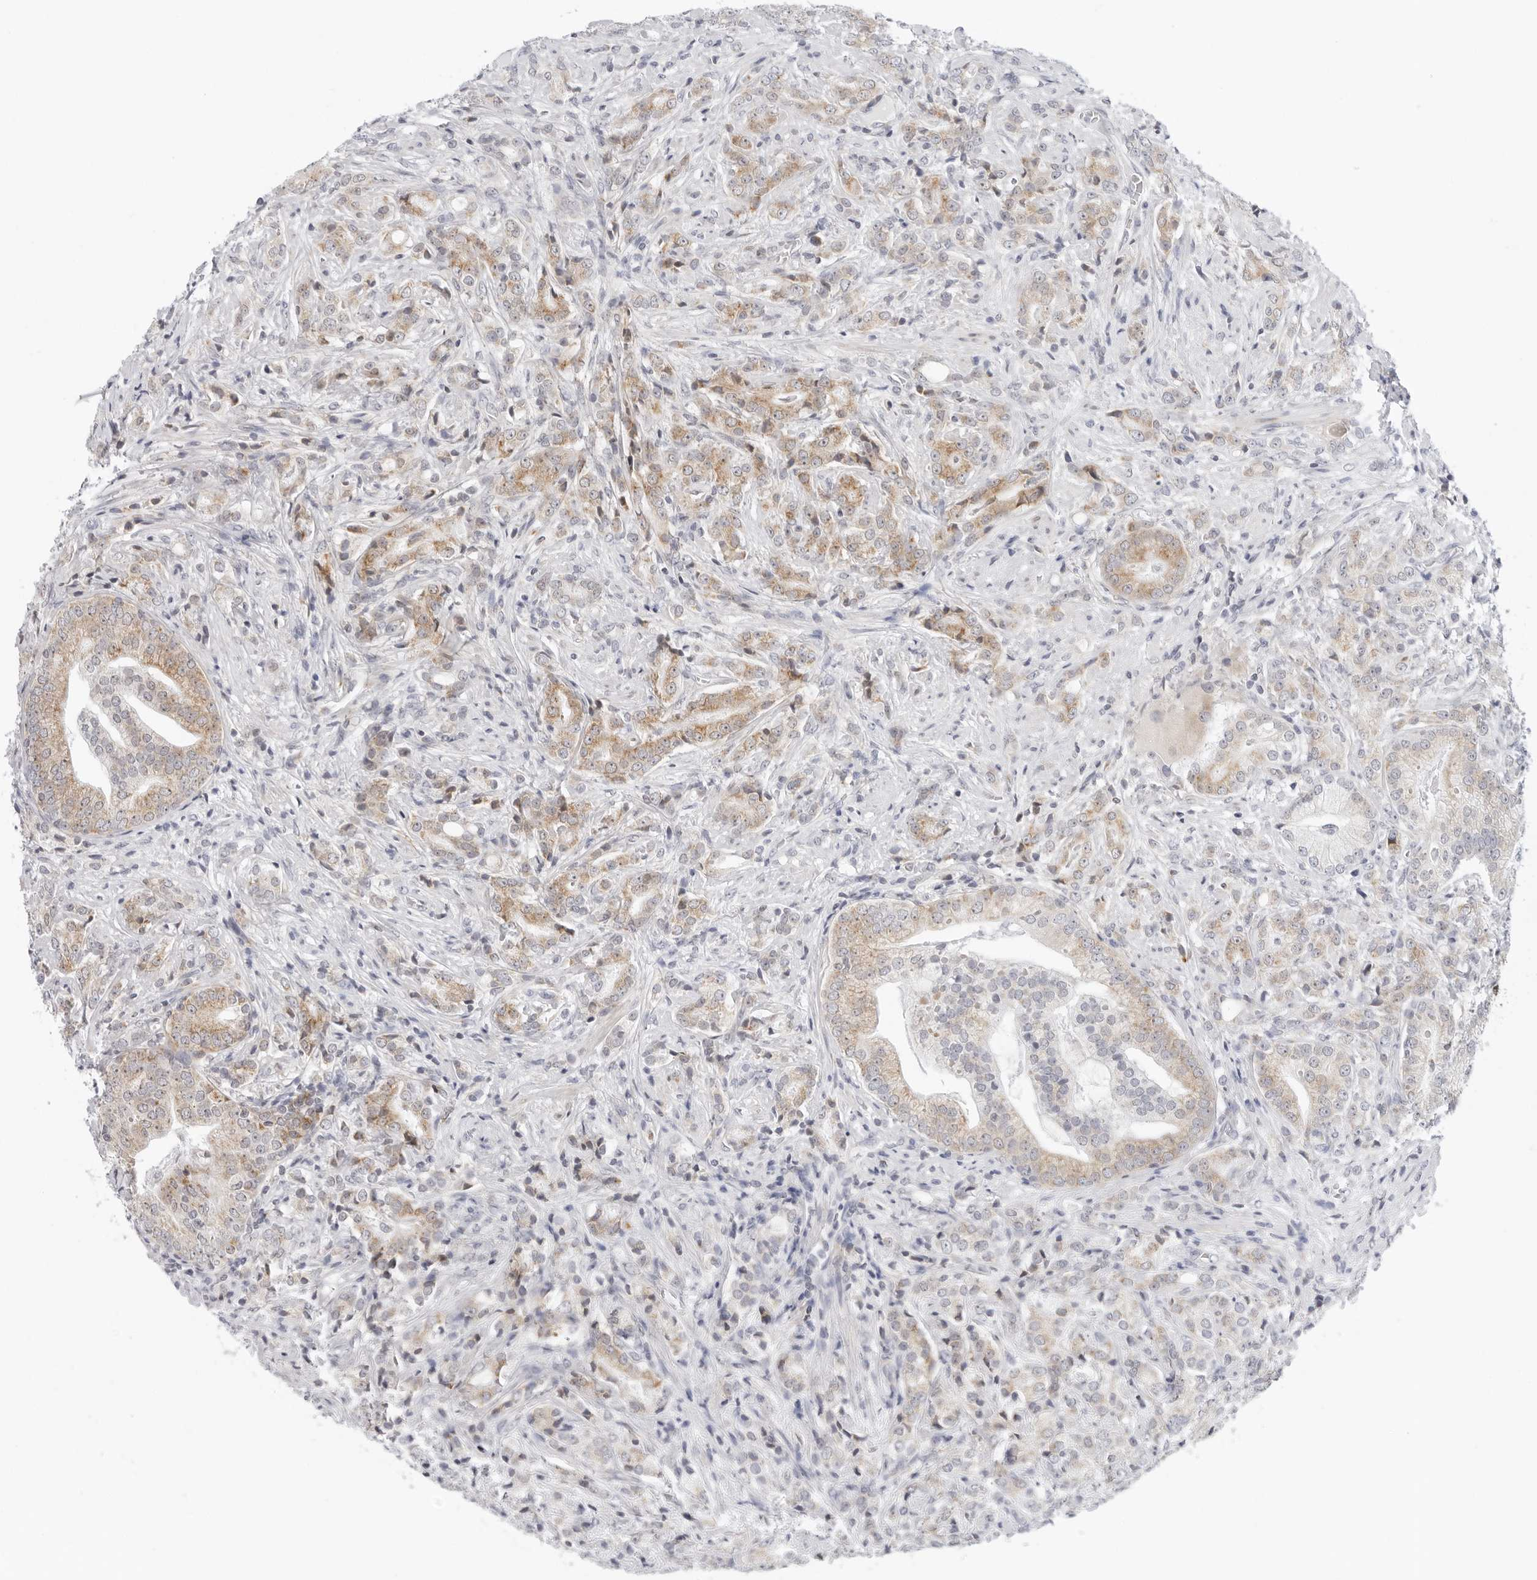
{"staining": {"intensity": "moderate", "quantity": ">75%", "location": "cytoplasmic/membranous"}, "tissue": "prostate cancer", "cell_type": "Tumor cells", "image_type": "cancer", "snomed": [{"axis": "morphology", "description": "Adenocarcinoma, High grade"}, {"axis": "topography", "description": "Prostate"}], "caption": "DAB (3,3'-diaminobenzidine) immunohistochemical staining of prostate cancer demonstrates moderate cytoplasmic/membranous protein expression in approximately >75% of tumor cells. (DAB (3,3'-diaminobenzidine) IHC with brightfield microscopy, high magnification).", "gene": "CIART", "patient": {"sex": "male", "age": 57}}